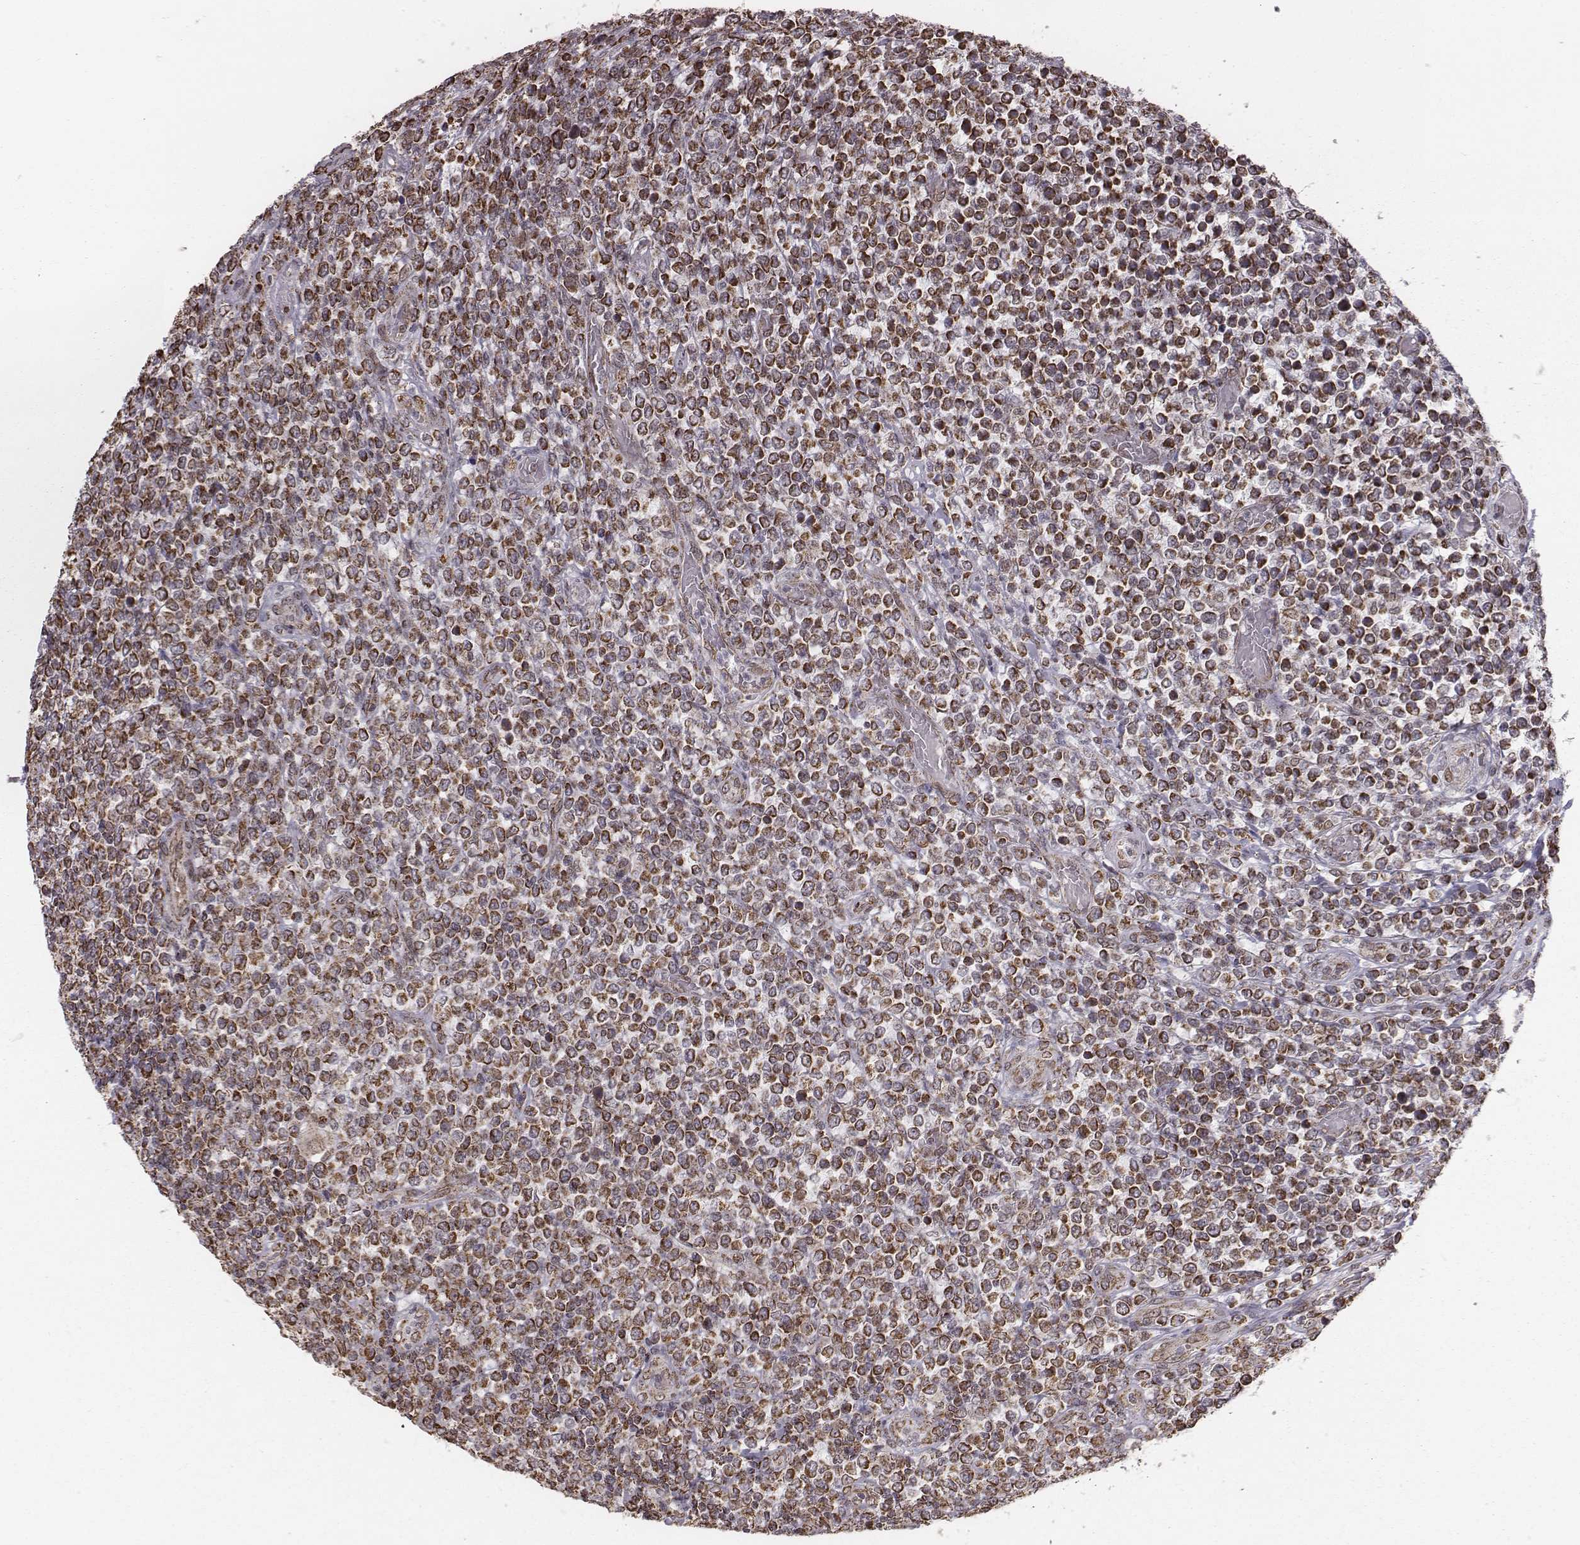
{"staining": {"intensity": "moderate", "quantity": ">75%", "location": "cytoplasmic/membranous"}, "tissue": "lymphoma", "cell_type": "Tumor cells", "image_type": "cancer", "snomed": [{"axis": "morphology", "description": "Malignant lymphoma, non-Hodgkin's type, High grade"}, {"axis": "topography", "description": "Soft tissue"}], "caption": "Tumor cells display medium levels of moderate cytoplasmic/membranous expression in approximately >75% of cells in human malignant lymphoma, non-Hodgkin's type (high-grade).", "gene": "ACOT2", "patient": {"sex": "female", "age": 56}}